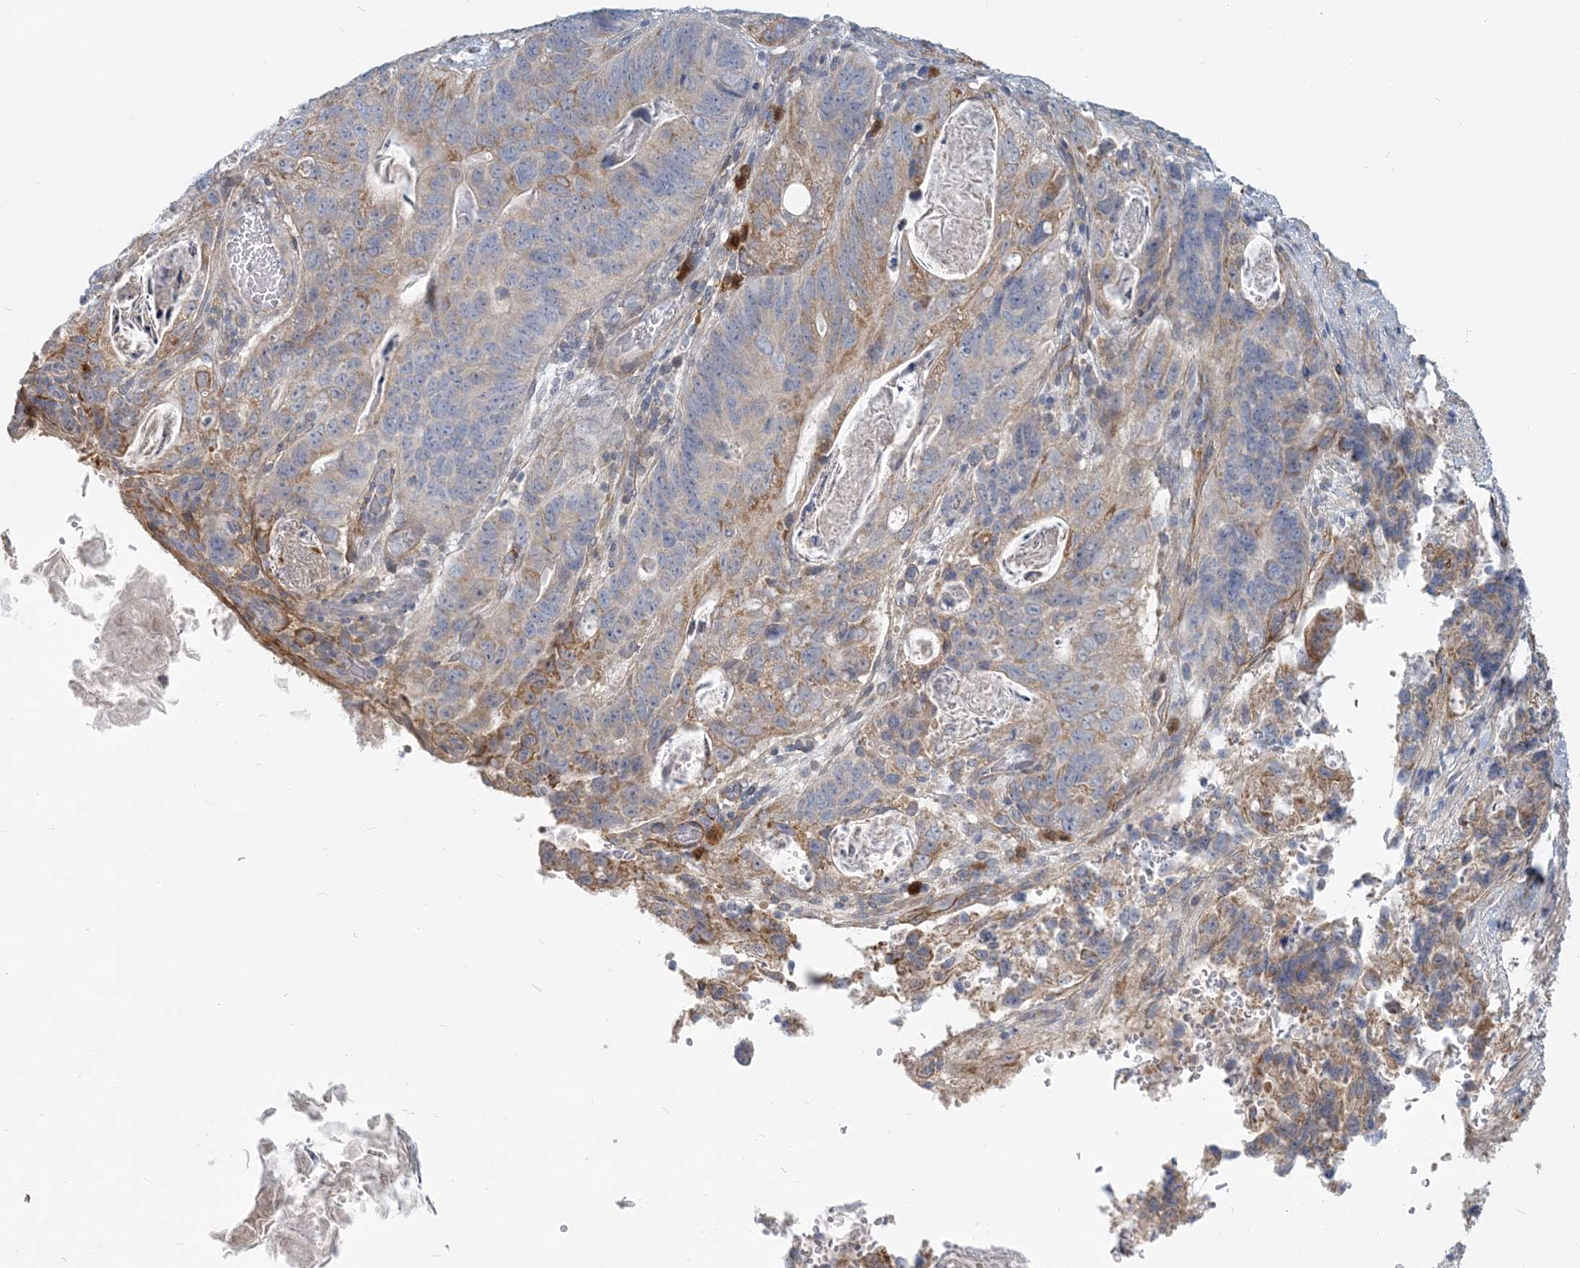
{"staining": {"intensity": "weak", "quantity": "<25%", "location": "cytoplasmic/membranous"}, "tissue": "stomach cancer", "cell_type": "Tumor cells", "image_type": "cancer", "snomed": [{"axis": "morphology", "description": "Normal tissue, NOS"}, {"axis": "morphology", "description": "Adenocarcinoma, NOS"}, {"axis": "topography", "description": "Stomach"}], "caption": "This is a image of immunohistochemistry staining of stomach adenocarcinoma, which shows no expression in tumor cells. The staining was performed using DAB to visualize the protein expression in brown, while the nuclei were stained in blue with hematoxylin (Magnification: 20x).", "gene": "GMPPA", "patient": {"sex": "female", "age": 89}}